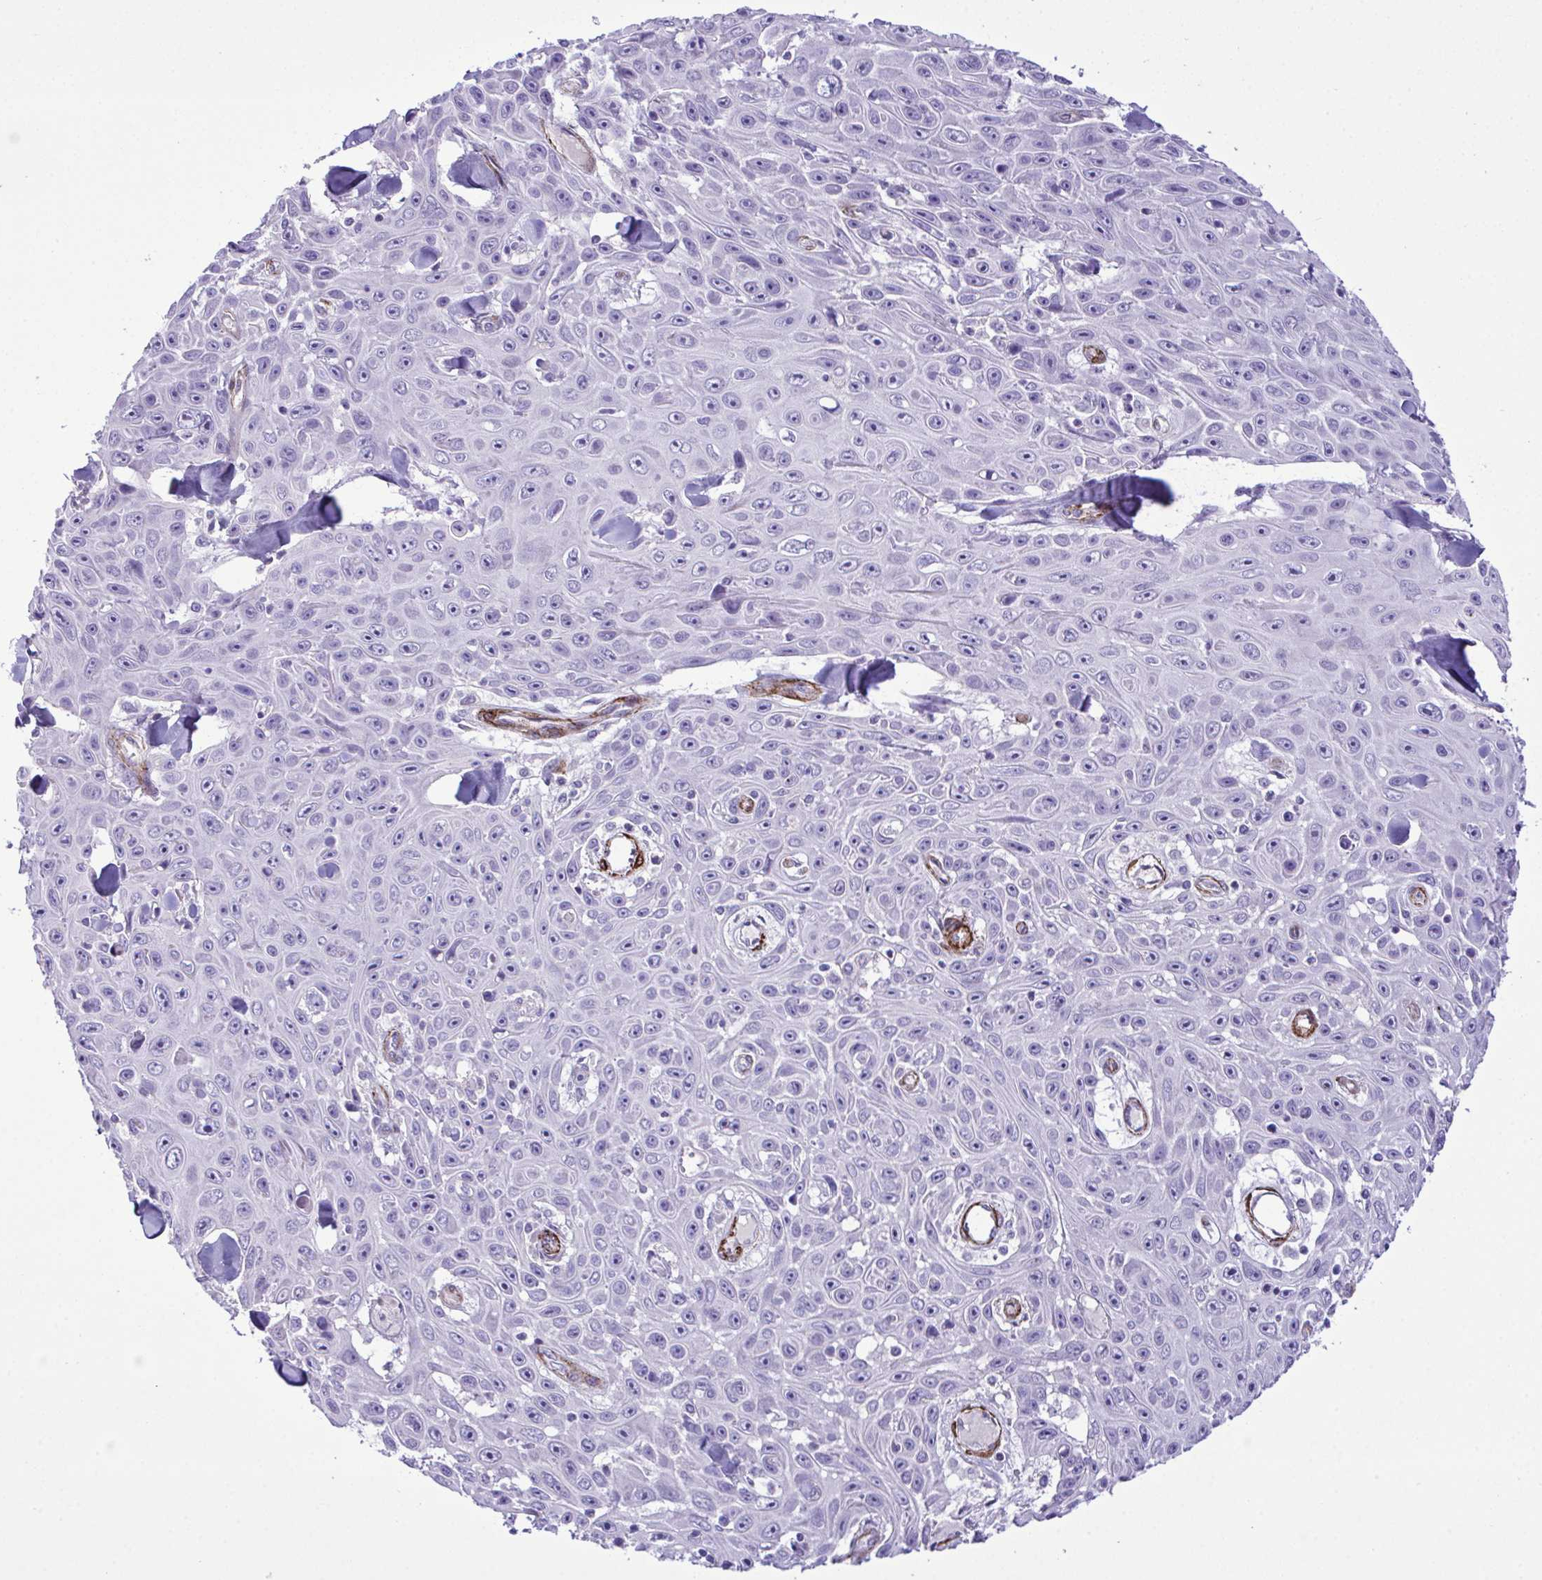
{"staining": {"intensity": "weak", "quantity": "25%-75%", "location": "nuclear"}, "tissue": "skin cancer", "cell_type": "Tumor cells", "image_type": "cancer", "snomed": [{"axis": "morphology", "description": "Squamous cell carcinoma, NOS"}, {"axis": "topography", "description": "Skin"}], "caption": "Immunohistochemistry (IHC) photomicrograph of human skin squamous cell carcinoma stained for a protein (brown), which exhibits low levels of weak nuclear staining in approximately 25%-75% of tumor cells.", "gene": "SYNPO2L", "patient": {"sex": "male", "age": 82}}